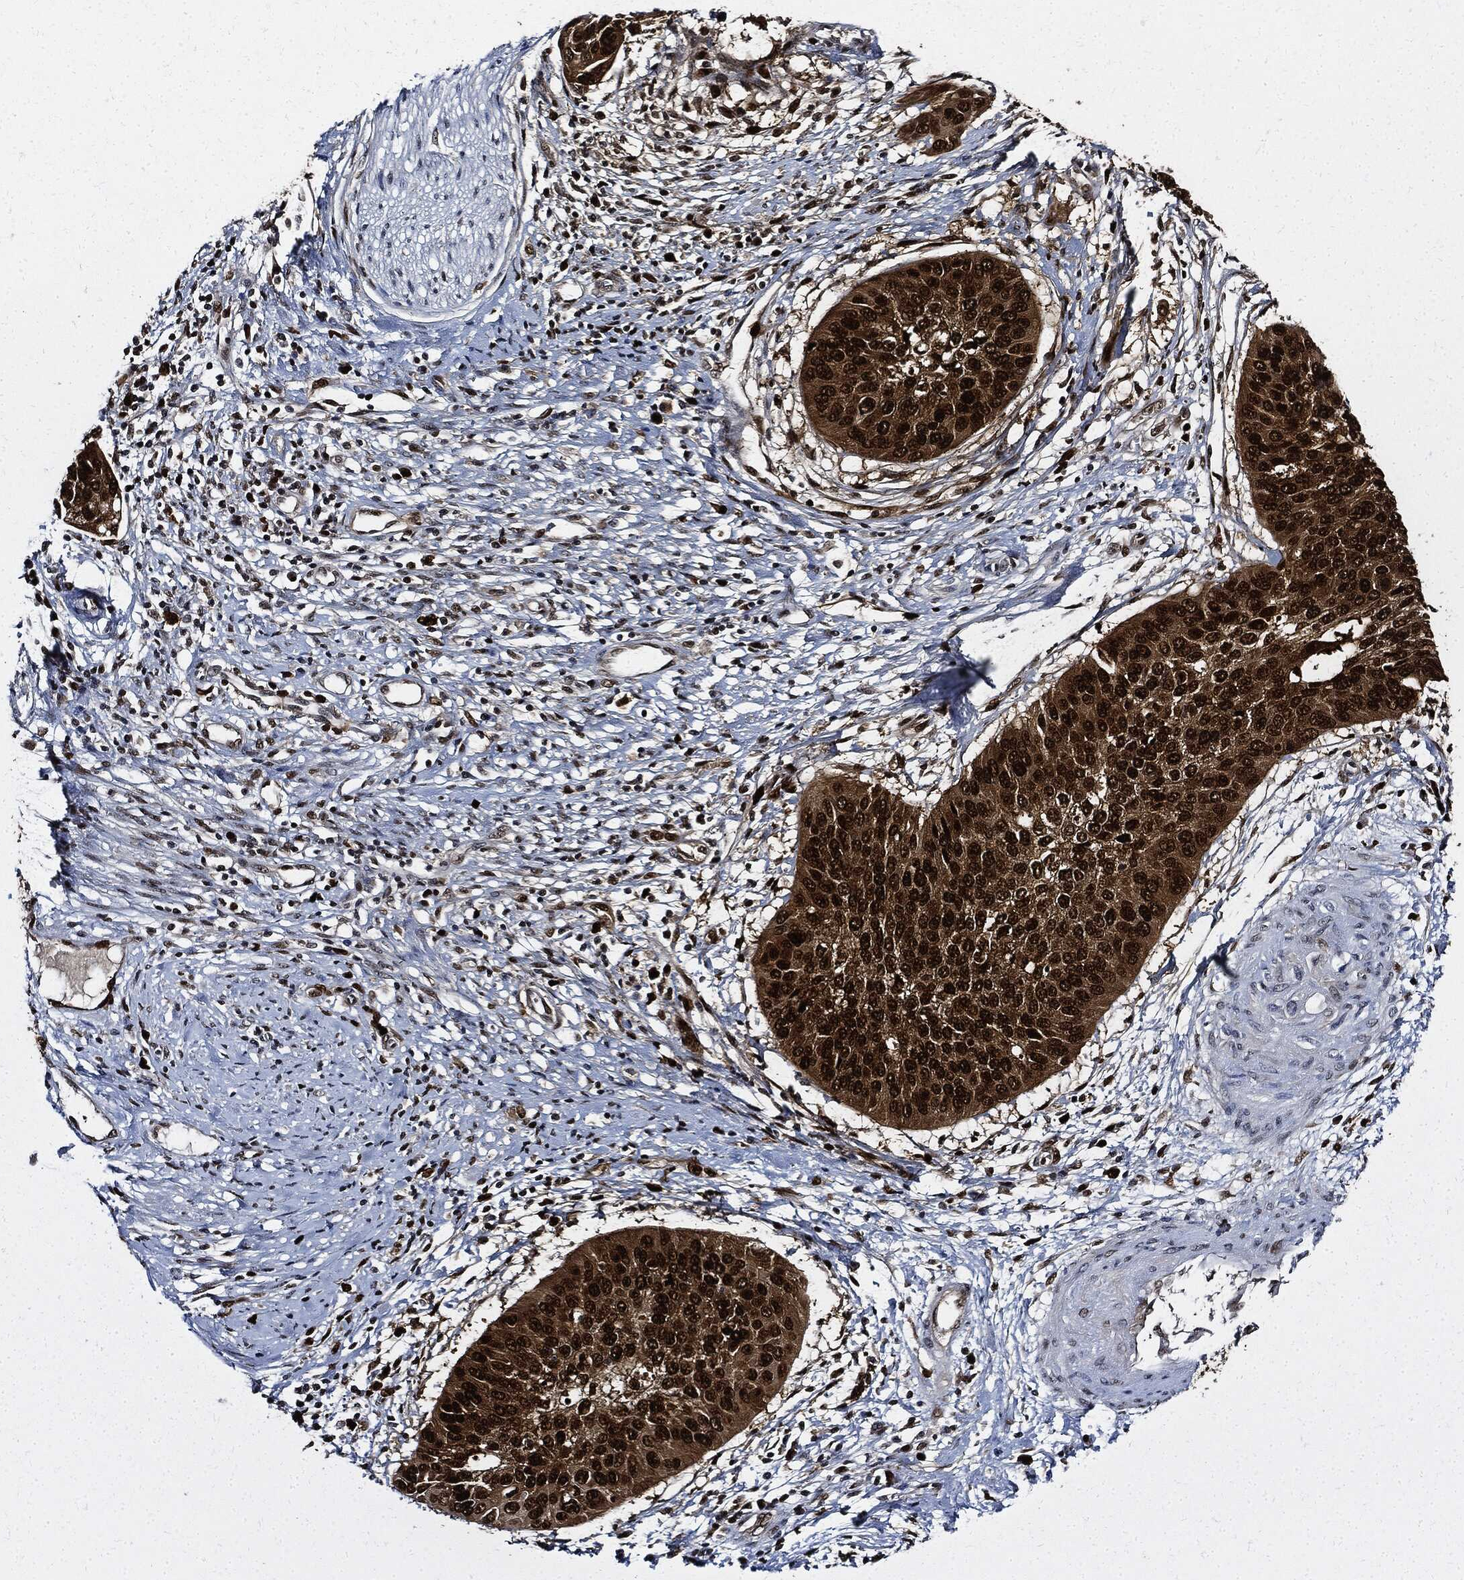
{"staining": {"intensity": "strong", "quantity": ">75%", "location": "cytoplasmic/membranous,nuclear"}, "tissue": "cervical cancer", "cell_type": "Tumor cells", "image_type": "cancer", "snomed": [{"axis": "morphology", "description": "Normal tissue, NOS"}, {"axis": "morphology", "description": "Squamous cell carcinoma, NOS"}, {"axis": "topography", "description": "Cervix"}], "caption": "Protein analysis of cervical cancer tissue exhibits strong cytoplasmic/membranous and nuclear staining in about >75% of tumor cells.", "gene": "PCNA", "patient": {"sex": "female", "age": 39}}